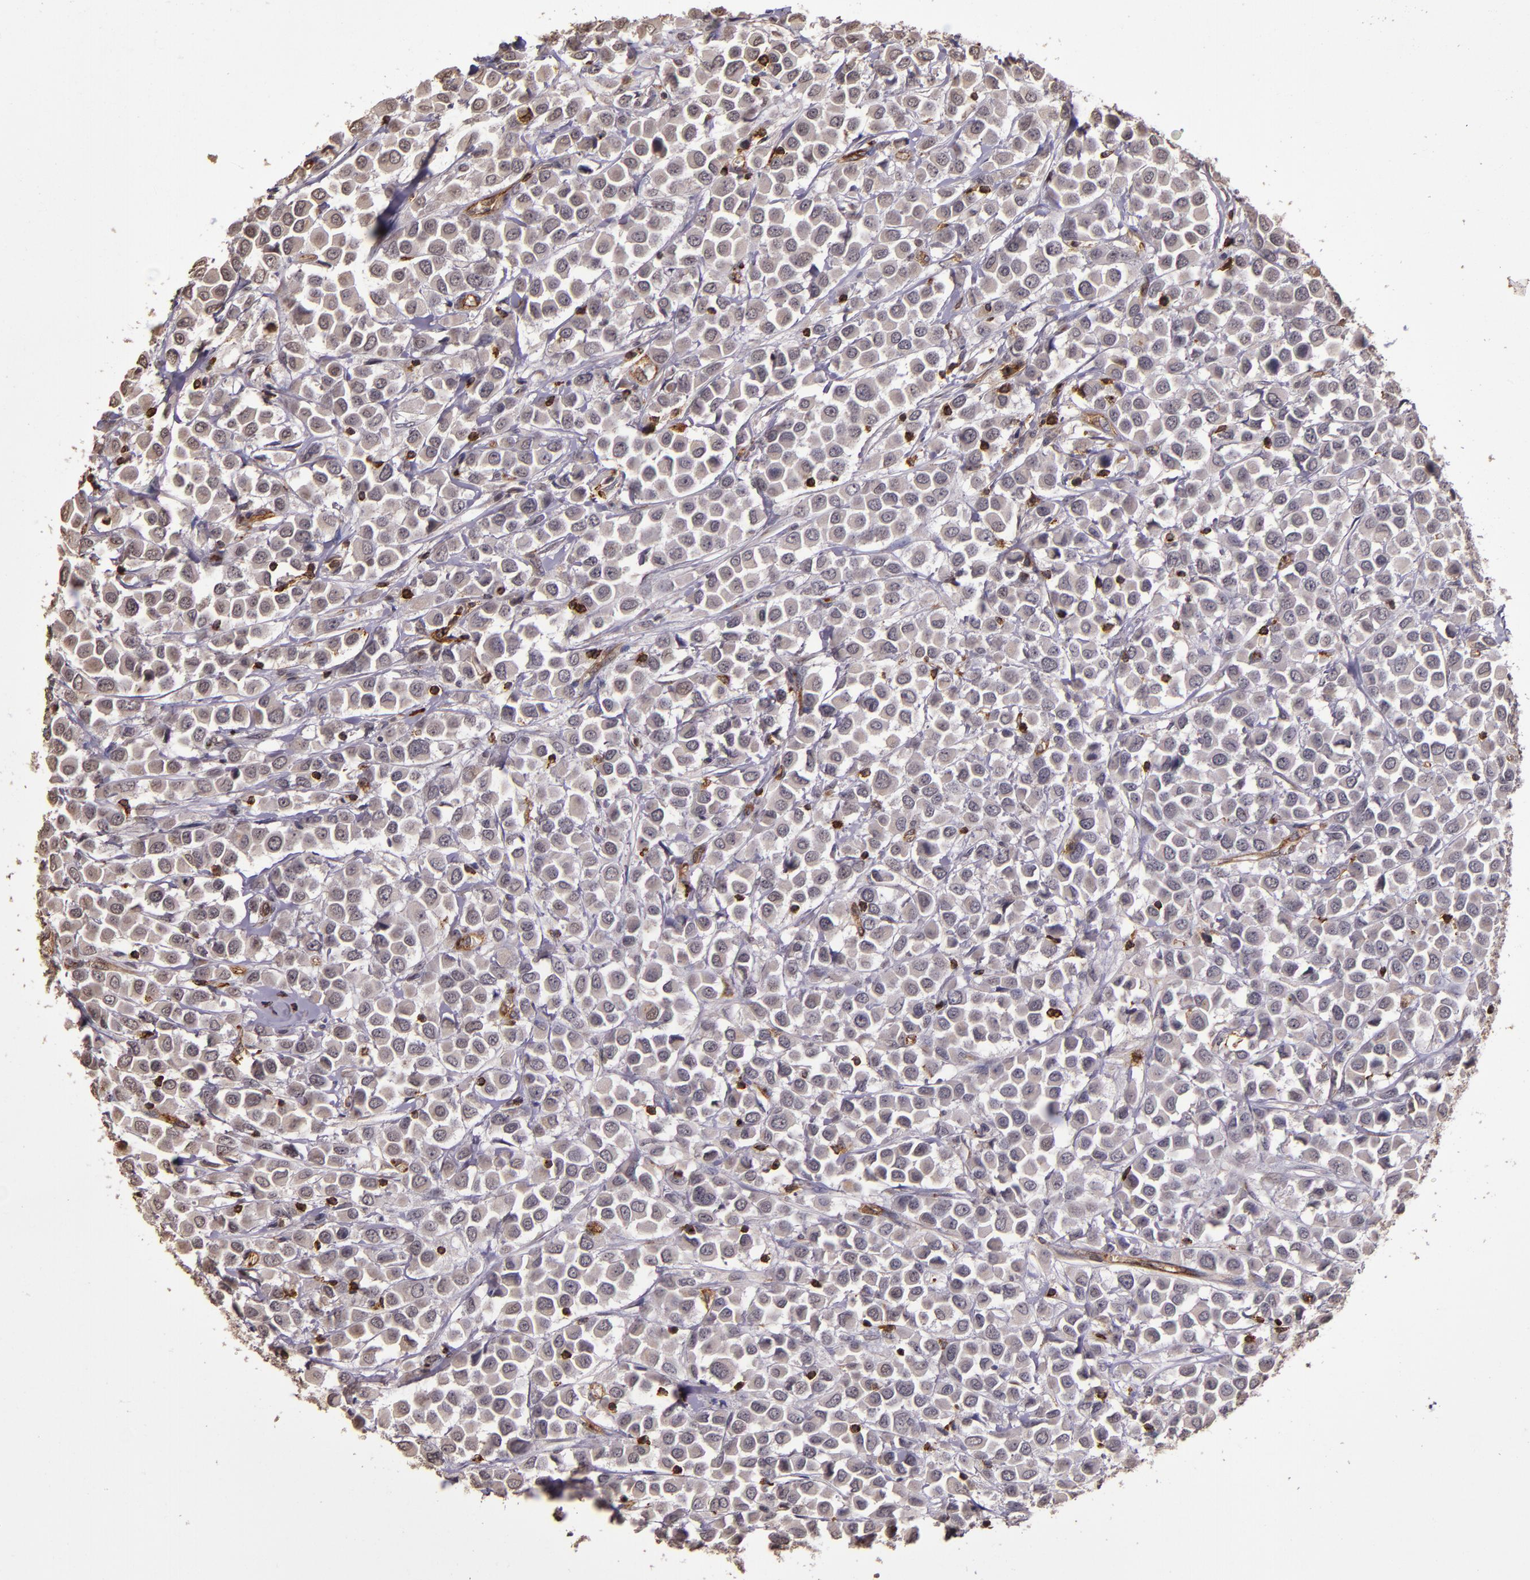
{"staining": {"intensity": "negative", "quantity": "none", "location": "none"}, "tissue": "breast cancer", "cell_type": "Tumor cells", "image_type": "cancer", "snomed": [{"axis": "morphology", "description": "Duct carcinoma"}, {"axis": "topography", "description": "Breast"}], "caption": "DAB immunohistochemical staining of human breast cancer exhibits no significant staining in tumor cells. Nuclei are stained in blue.", "gene": "SLC2A3", "patient": {"sex": "female", "age": 61}}